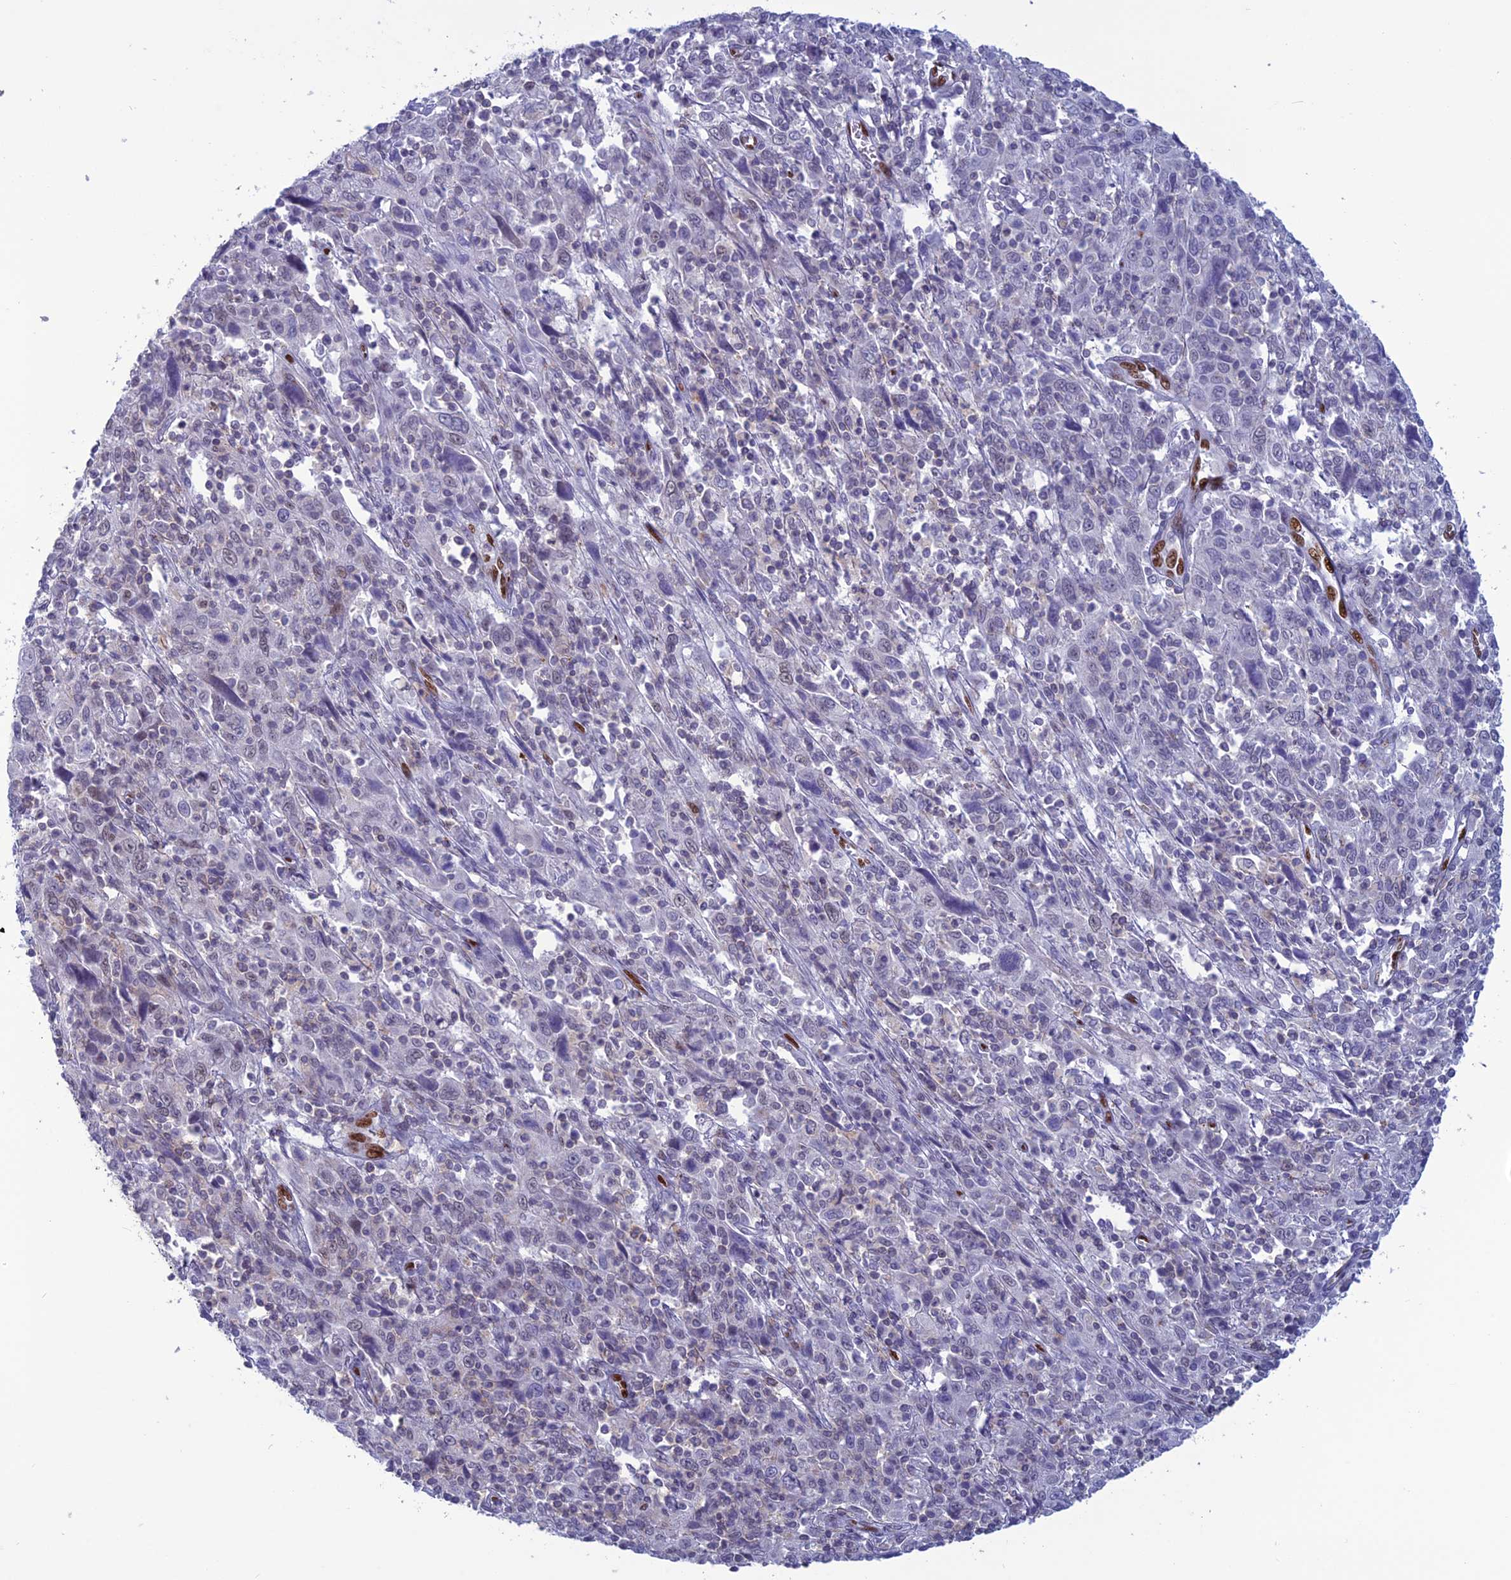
{"staining": {"intensity": "negative", "quantity": "none", "location": "none"}, "tissue": "cervical cancer", "cell_type": "Tumor cells", "image_type": "cancer", "snomed": [{"axis": "morphology", "description": "Squamous cell carcinoma, NOS"}, {"axis": "topography", "description": "Cervix"}], "caption": "This is an immunohistochemistry (IHC) photomicrograph of cervical cancer (squamous cell carcinoma). There is no expression in tumor cells.", "gene": "NOL4L", "patient": {"sex": "female", "age": 46}}